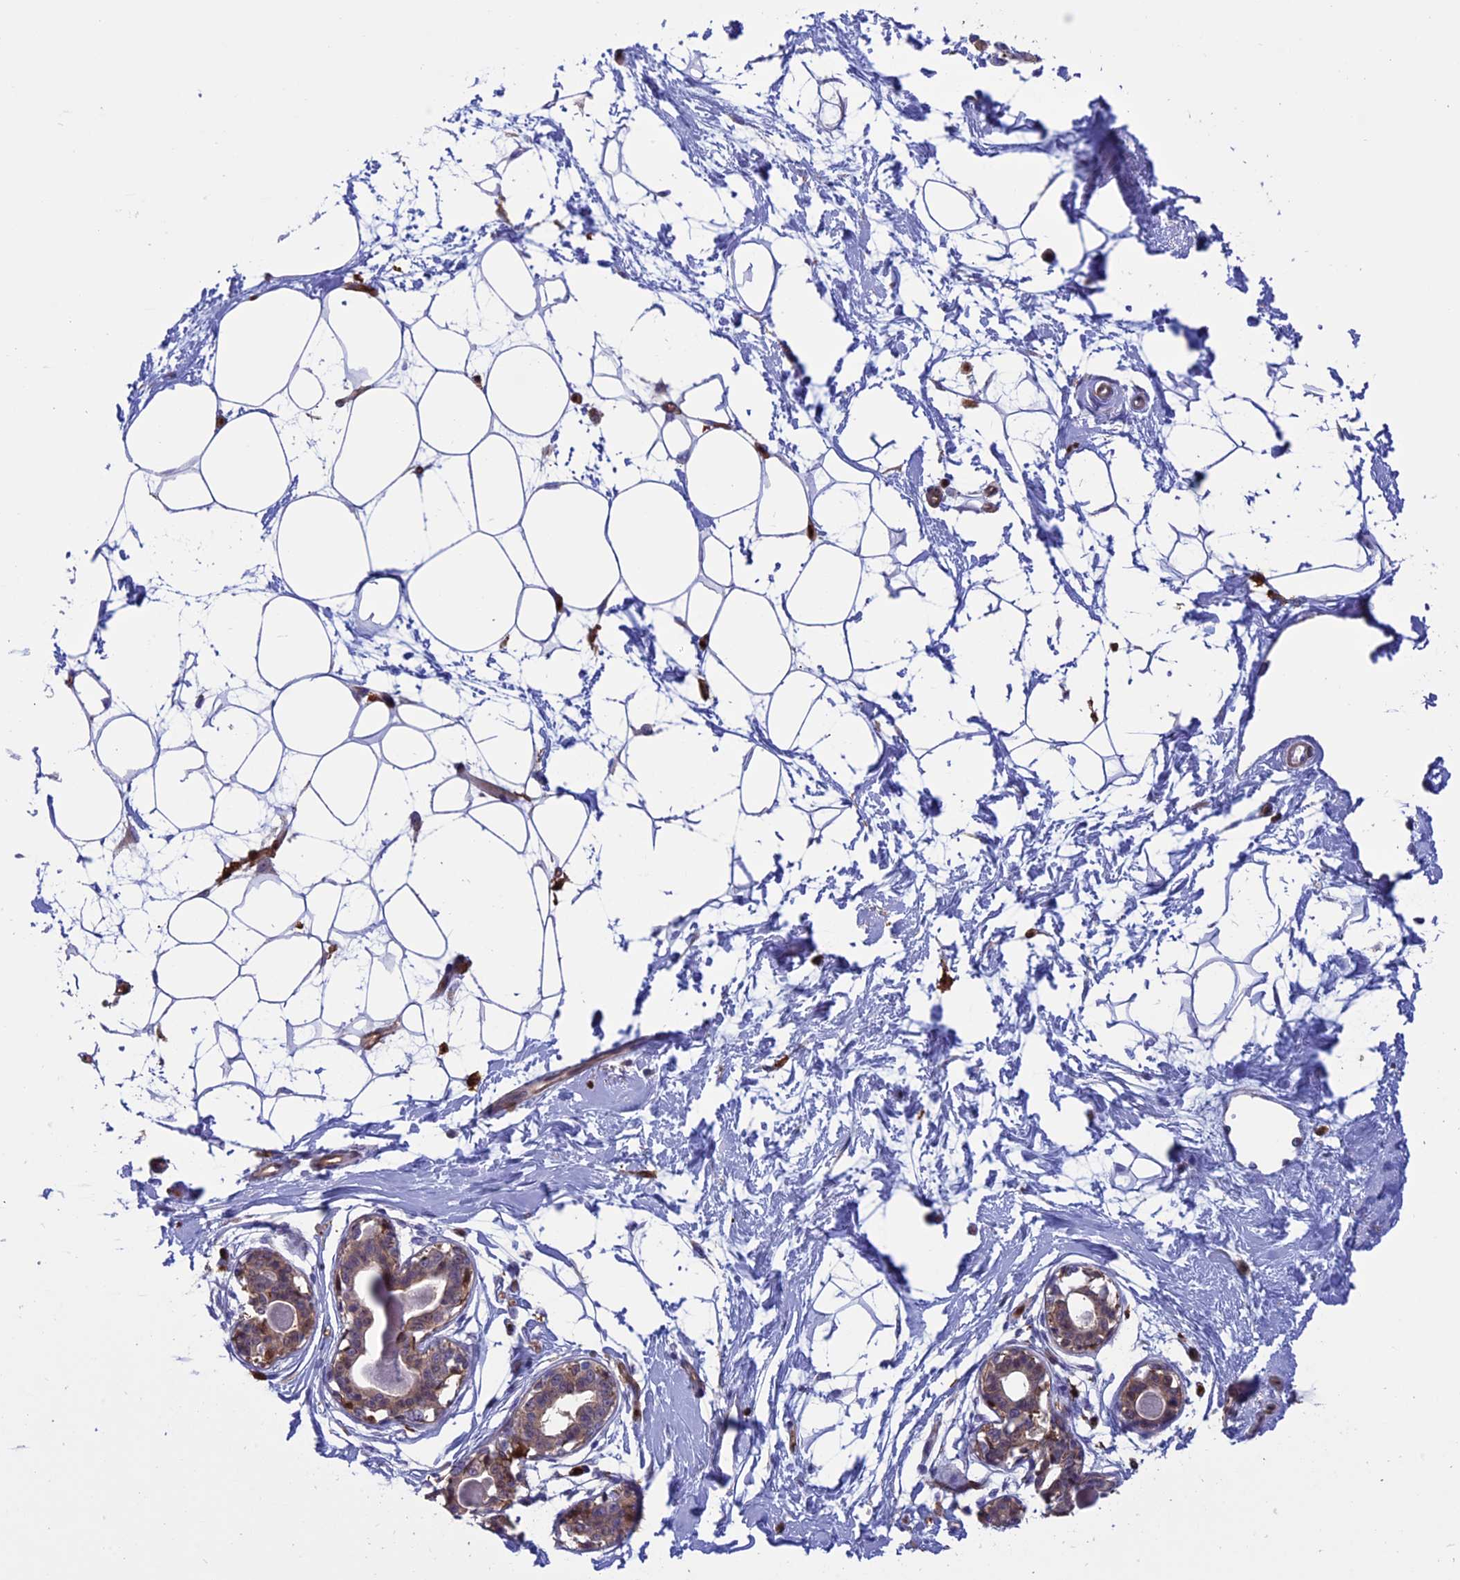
{"staining": {"intensity": "negative", "quantity": "none", "location": "none"}, "tissue": "breast", "cell_type": "Adipocytes", "image_type": "normal", "snomed": [{"axis": "morphology", "description": "Normal tissue, NOS"}, {"axis": "topography", "description": "Breast"}], "caption": "Adipocytes show no significant staining in normal breast.", "gene": "ARHGAP18", "patient": {"sex": "female", "age": 45}}